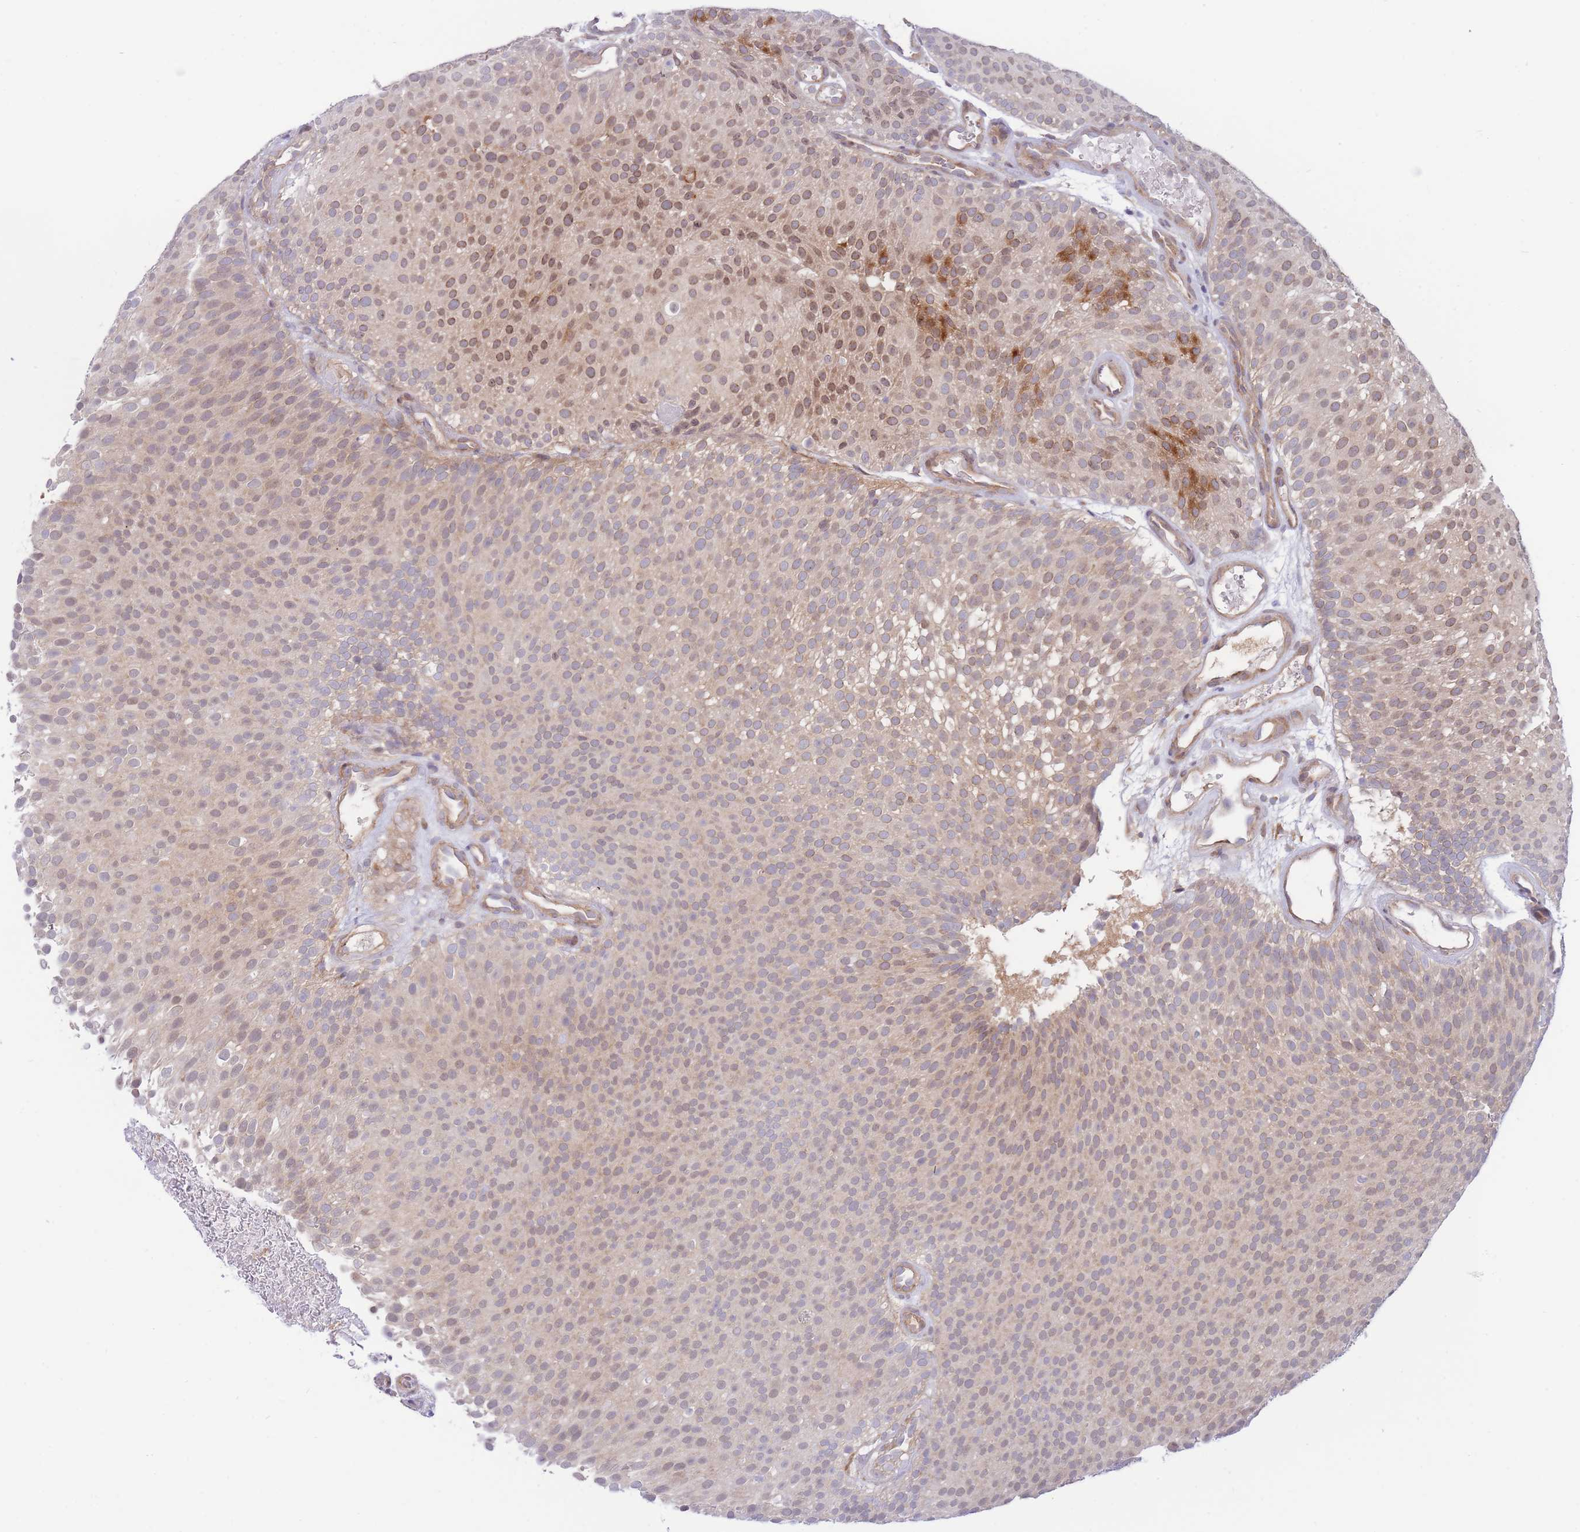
{"staining": {"intensity": "moderate", "quantity": "25%-75%", "location": "cytoplasmic/membranous"}, "tissue": "urothelial cancer", "cell_type": "Tumor cells", "image_type": "cancer", "snomed": [{"axis": "morphology", "description": "Urothelial carcinoma, Low grade"}, {"axis": "topography", "description": "Urinary bladder"}], "caption": "Immunohistochemical staining of urothelial carcinoma (low-grade) exhibits medium levels of moderate cytoplasmic/membranous protein staining in approximately 25%-75% of tumor cells.", "gene": "APOL4", "patient": {"sex": "male", "age": 78}}